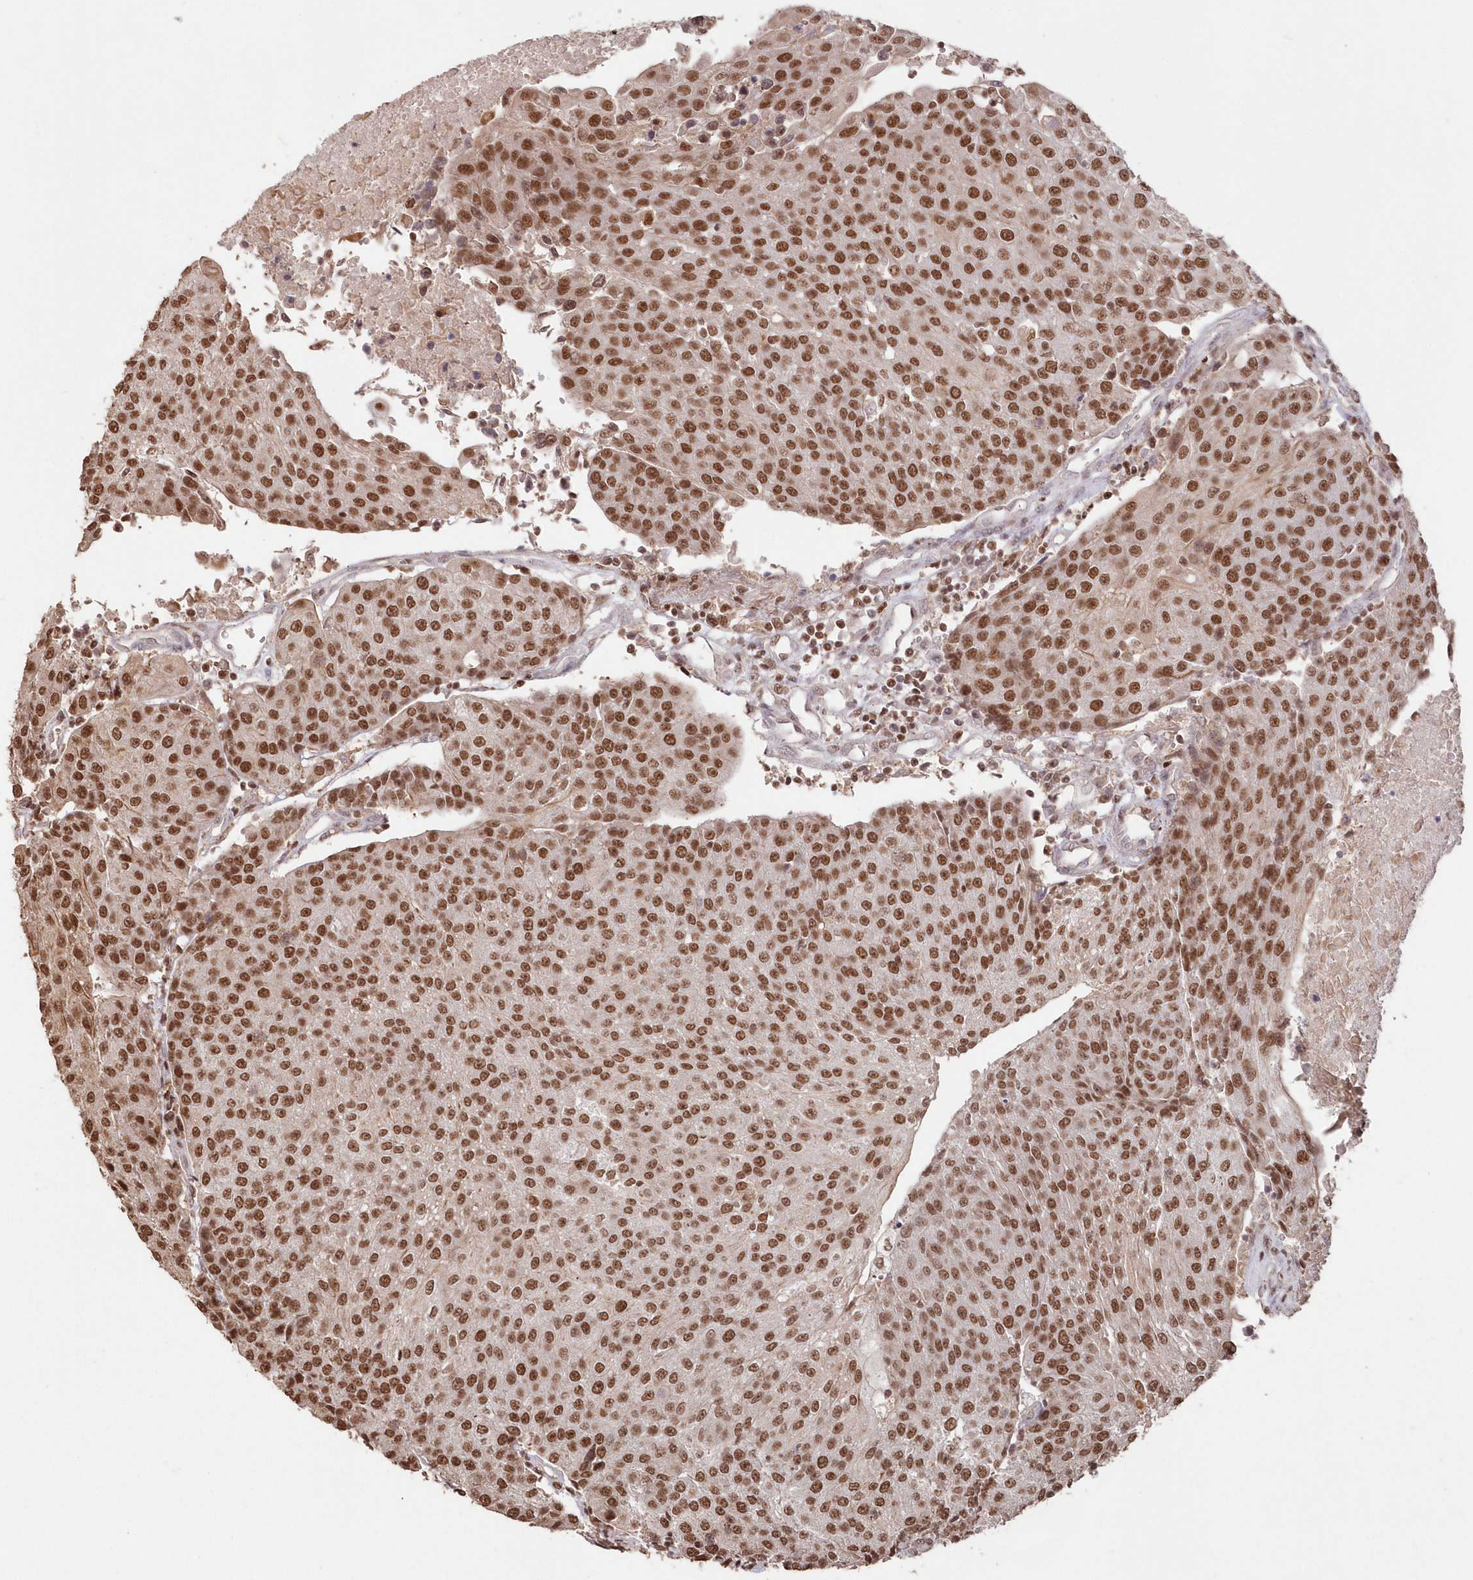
{"staining": {"intensity": "moderate", "quantity": ">75%", "location": "nuclear"}, "tissue": "urothelial cancer", "cell_type": "Tumor cells", "image_type": "cancer", "snomed": [{"axis": "morphology", "description": "Urothelial carcinoma, High grade"}, {"axis": "topography", "description": "Urinary bladder"}], "caption": "Brown immunohistochemical staining in human urothelial cancer reveals moderate nuclear staining in about >75% of tumor cells.", "gene": "PDS5A", "patient": {"sex": "female", "age": 85}}